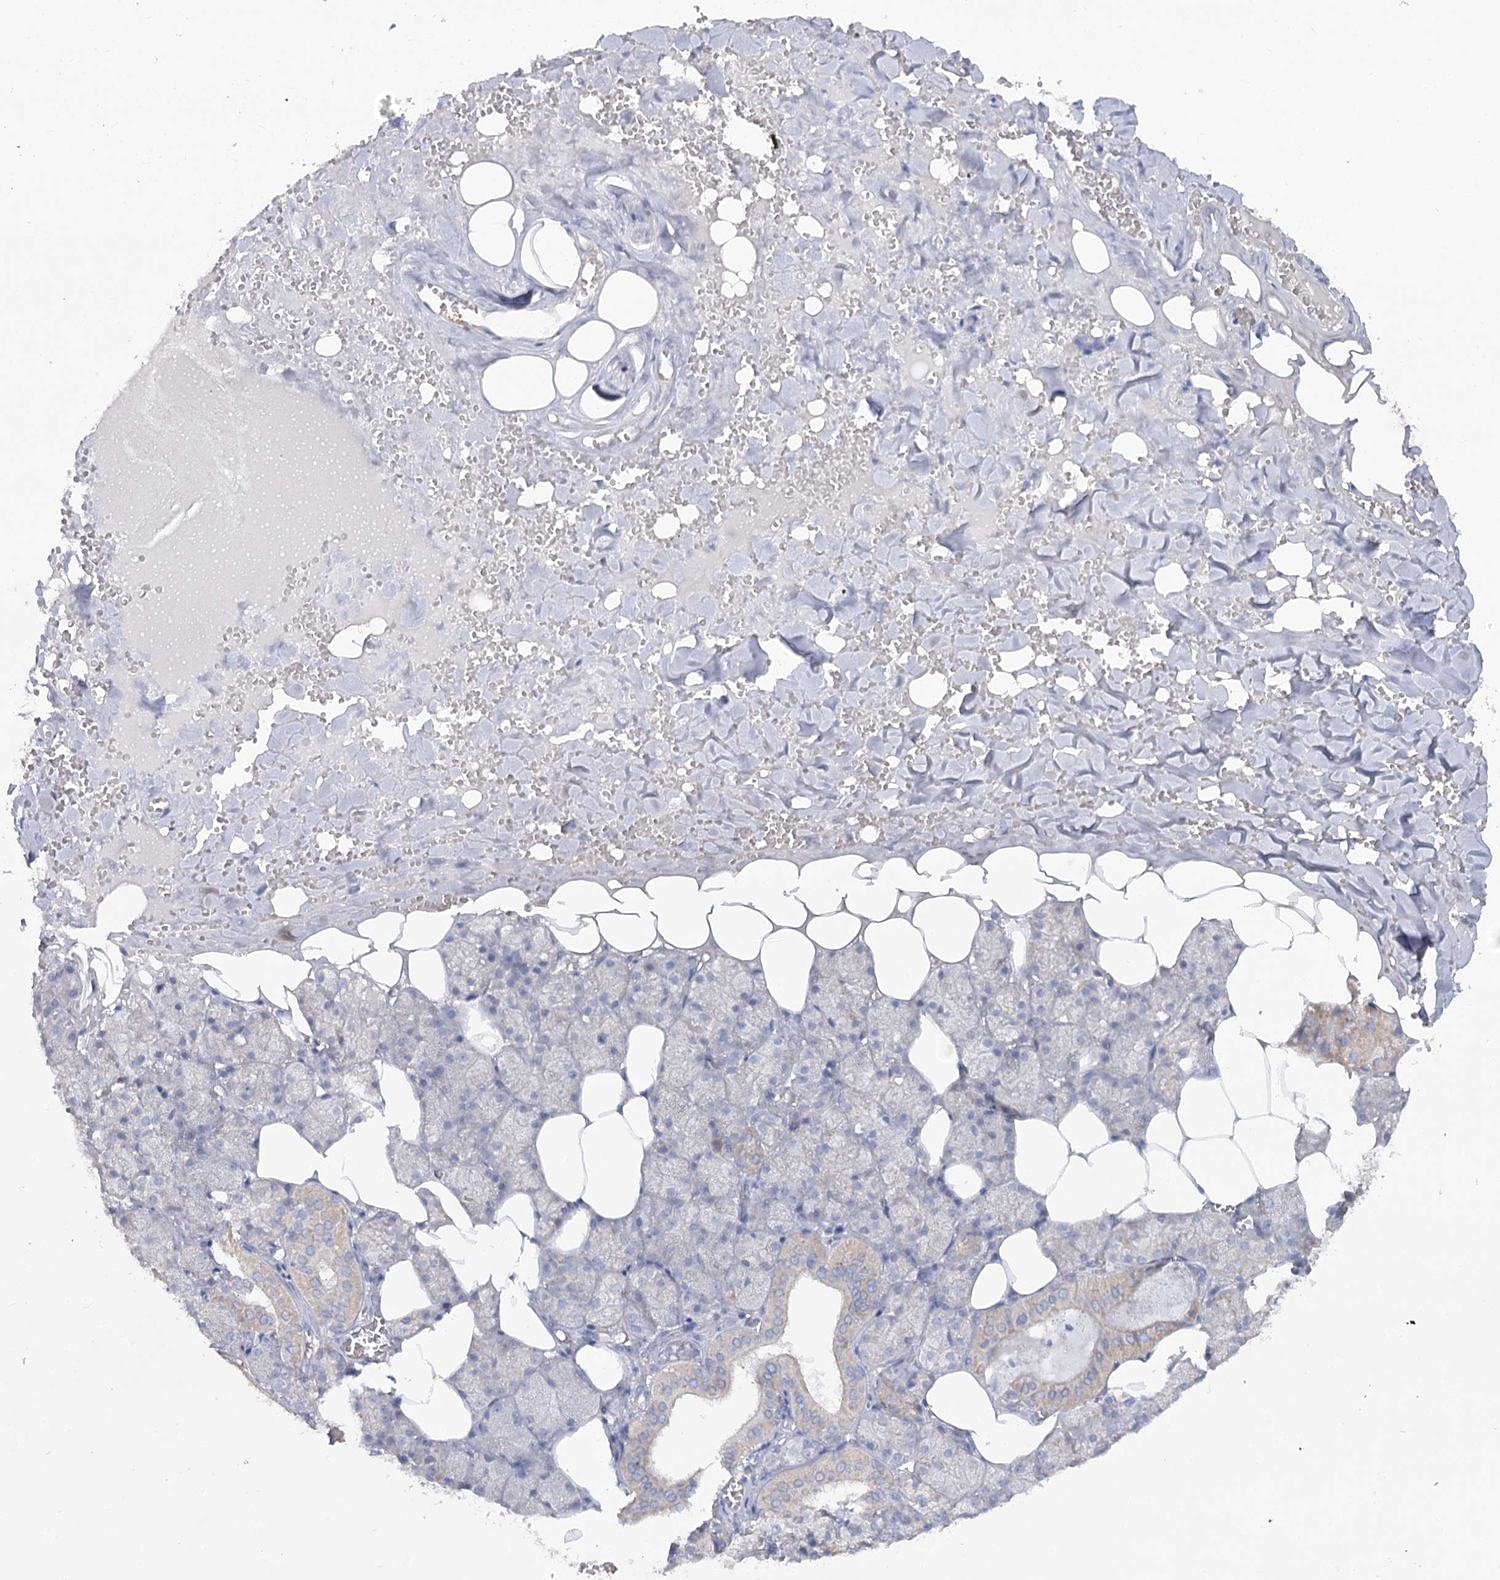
{"staining": {"intensity": "weak", "quantity": "<25%", "location": "cytoplasmic/membranous"}, "tissue": "salivary gland", "cell_type": "Glandular cells", "image_type": "normal", "snomed": [{"axis": "morphology", "description": "Normal tissue, NOS"}, {"axis": "topography", "description": "Salivary gland"}], "caption": "Immunohistochemical staining of normal salivary gland demonstrates no significant positivity in glandular cells. (Stains: DAB IHC with hematoxylin counter stain, Microscopy: brightfield microscopy at high magnification).", "gene": "TMEM187", "patient": {"sex": "male", "age": 62}}